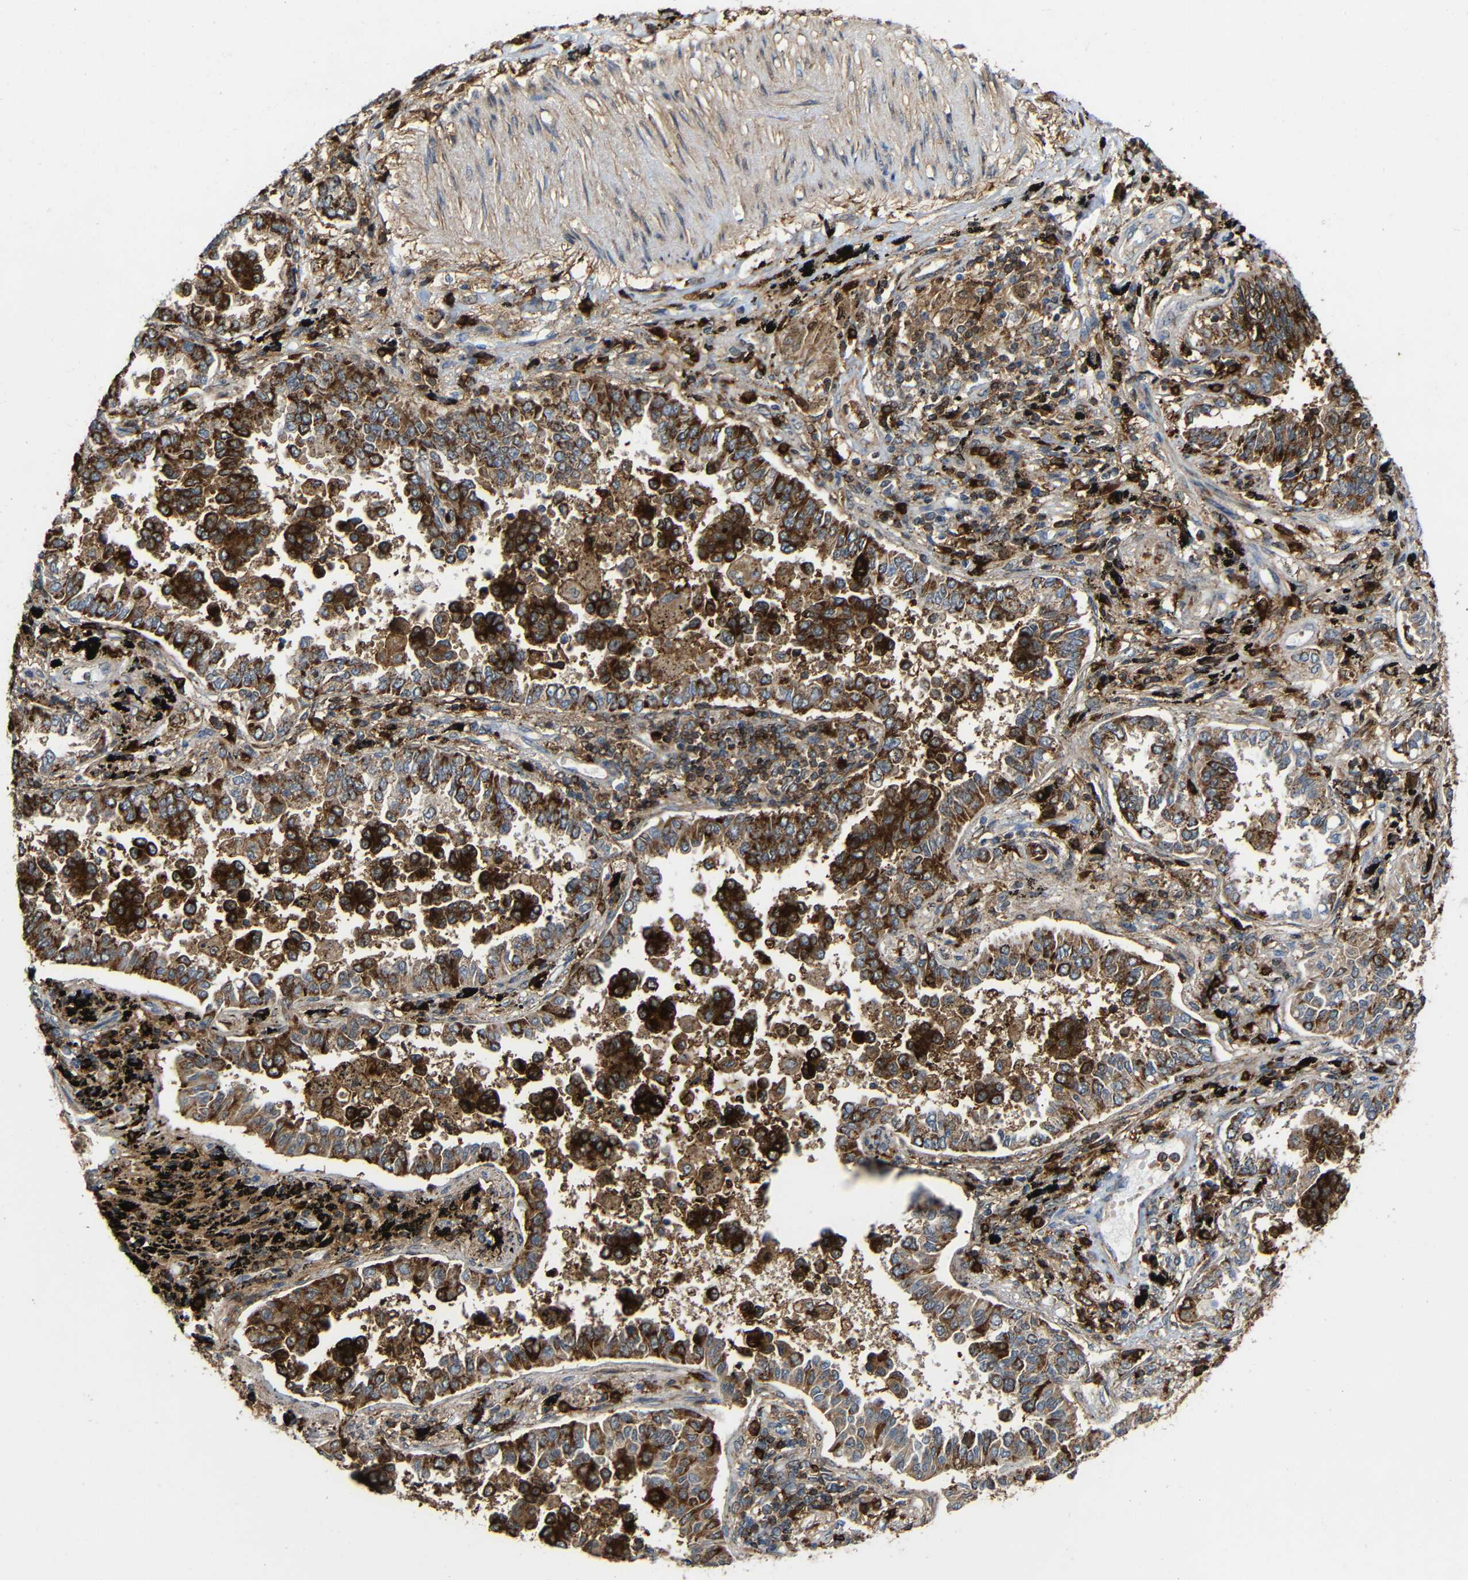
{"staining": {"intensity": "moderate", "quantity": ">75%", "location": "cytoplasmic/membranous"}, "tissue": "lung cancer", "cell_type": "Tumor cells", "image_type": "cancer", "snomed": [{"axis": "morphology", "description": "Normal tissue, NOS"}, {"axis": "morphology", "description": "Adenocarcinoma, NOS"}, {"axis": "topography", "description": "Lung"}], "caption": "Tumor cells reveal medium levels of moderate cytoplasmic/membranous expression in approximately >75% of cells in lung cancer.", "gene": "C1GALT1", "patient": {"sex": "male", "age": 59}}